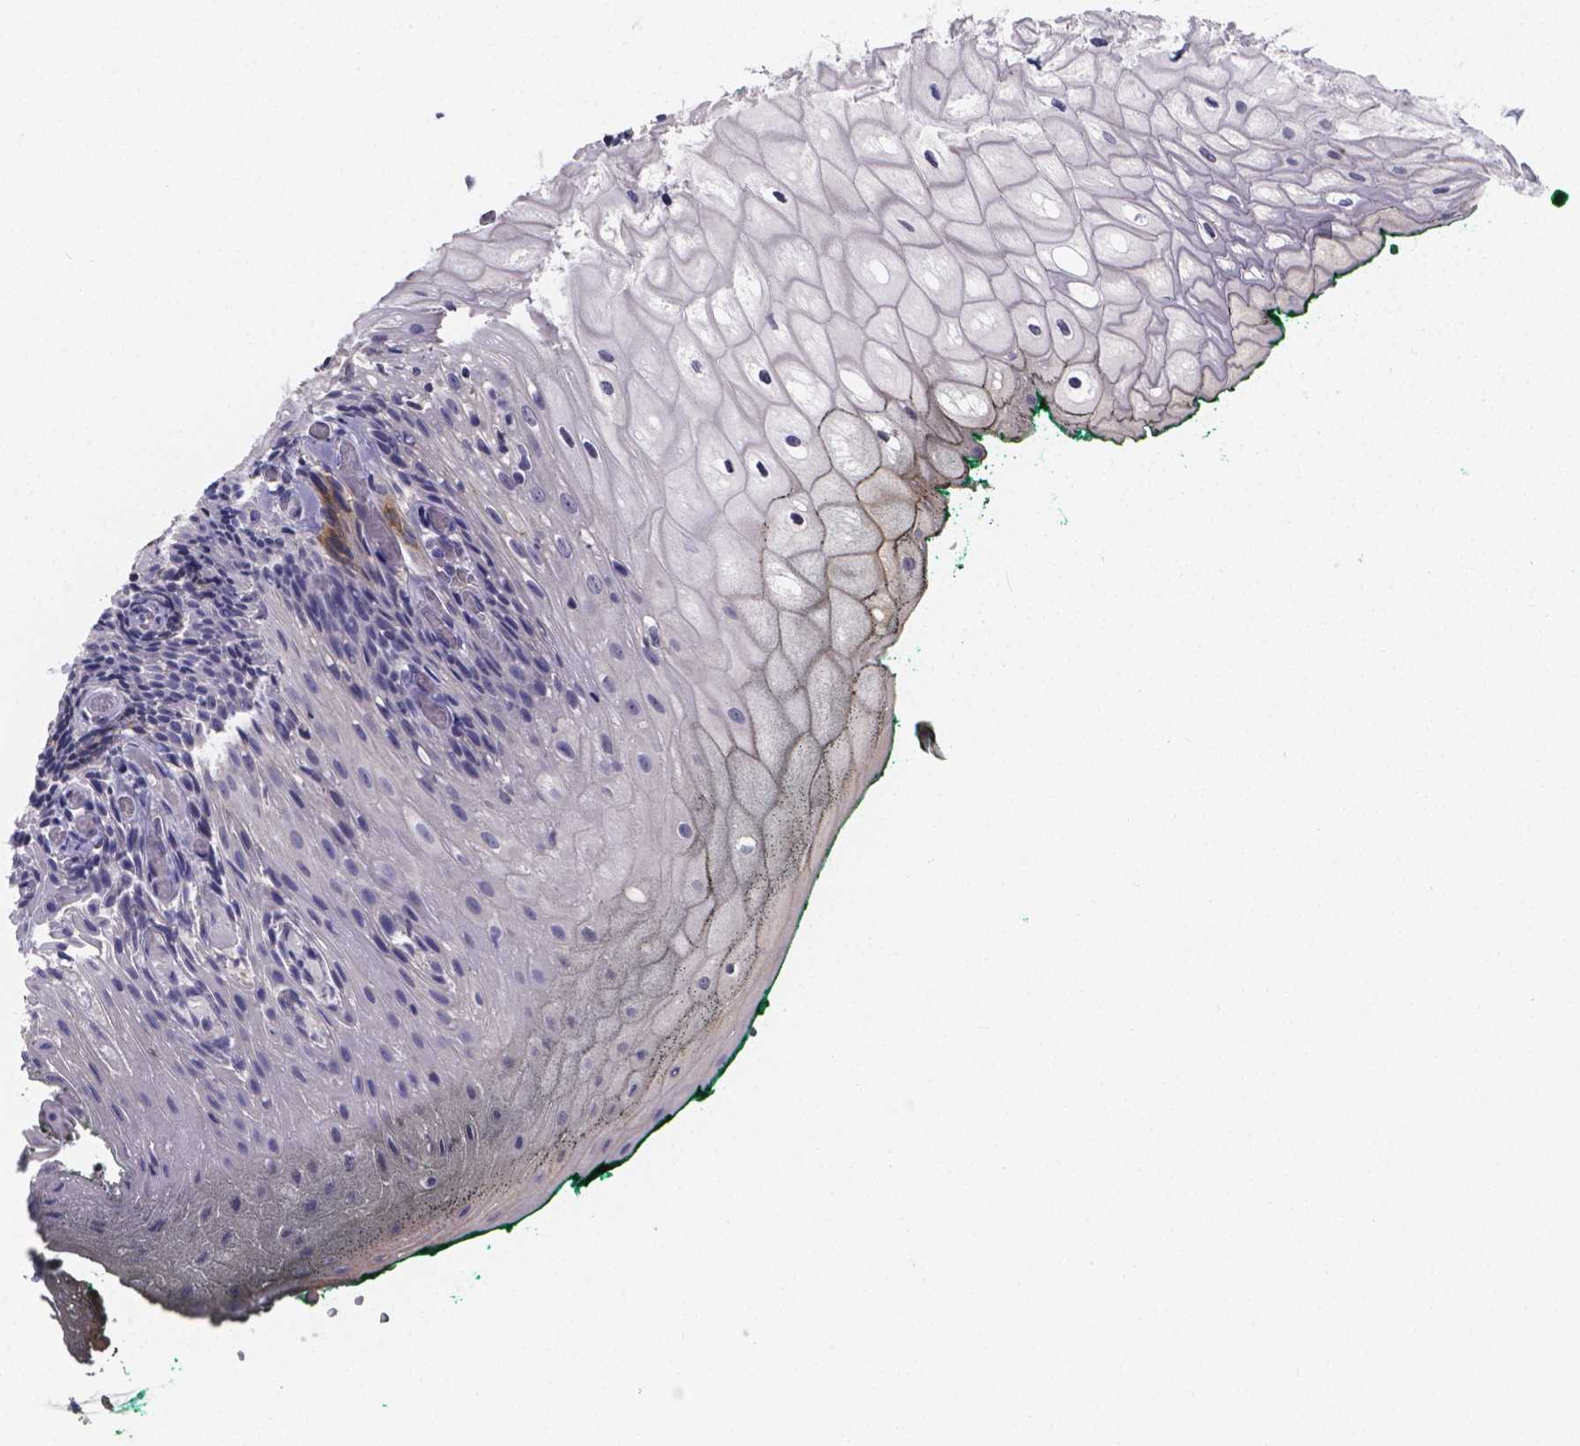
{"staining": {"intensity": "negative", "quantity": "none", "location": "none"}, "tissue": "oral mucosa", "cell_type": "Squamous epithelial cells", "image_type": "normal", "snomed": [{"axis": "morphology", "description": "Normal tissue, NOS"}, {"axis": "topography", "description": "Oral tissue"}, {"axis": "topography", "description": "Head-Neck"}], "caption": "Immunohistochemistry of benign human oral mucosa reveals no expression in squamous epithelial cells.", "gene": "RERG", "patient": {"sex": "female", "age": 68}}